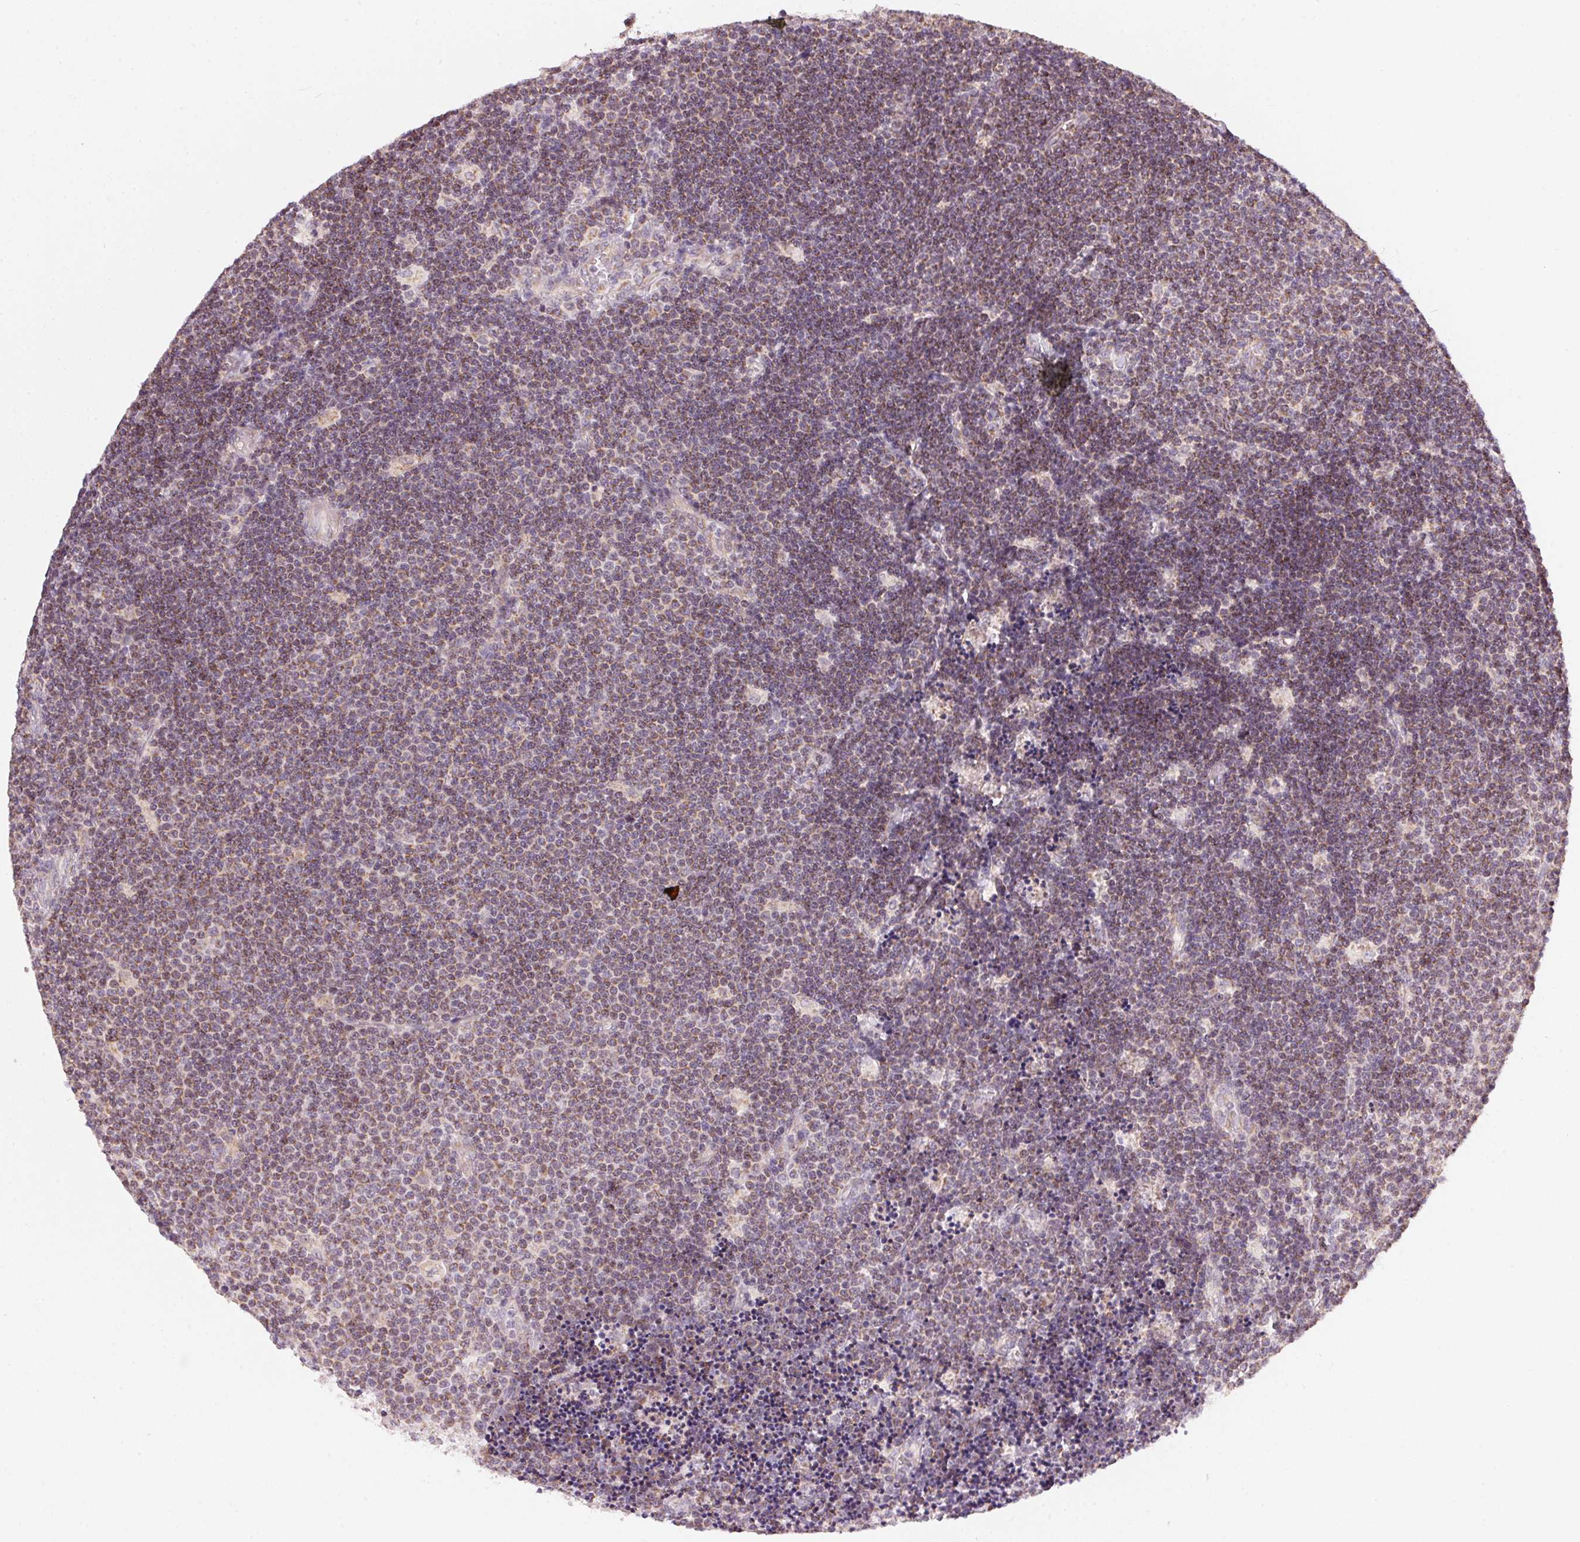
{"staining": {"intensity": "moderate", "quantity": ">75%", "location": "cytoplasmic/membranous"}, "tissue": "lymphoma", "cell_type": "Tumor cells", "image_type": "cancer", "snomed": [{"axis": "morphology", "description": "Malignant lymphoma, non-Hodgkin's type, Low grade"}, {"axis": "topography", "description": "Brain"}], "caption": "About >75% of tumor cells in low-grade malignant lymphoma, non-Hodgkin's type demonstrate moderate cytoplasmic/membranous protein positivity as visualized by brown immunohistochemical staining.", "gene": "COQ7", "patient": {"sex": "female", "age": 66}}